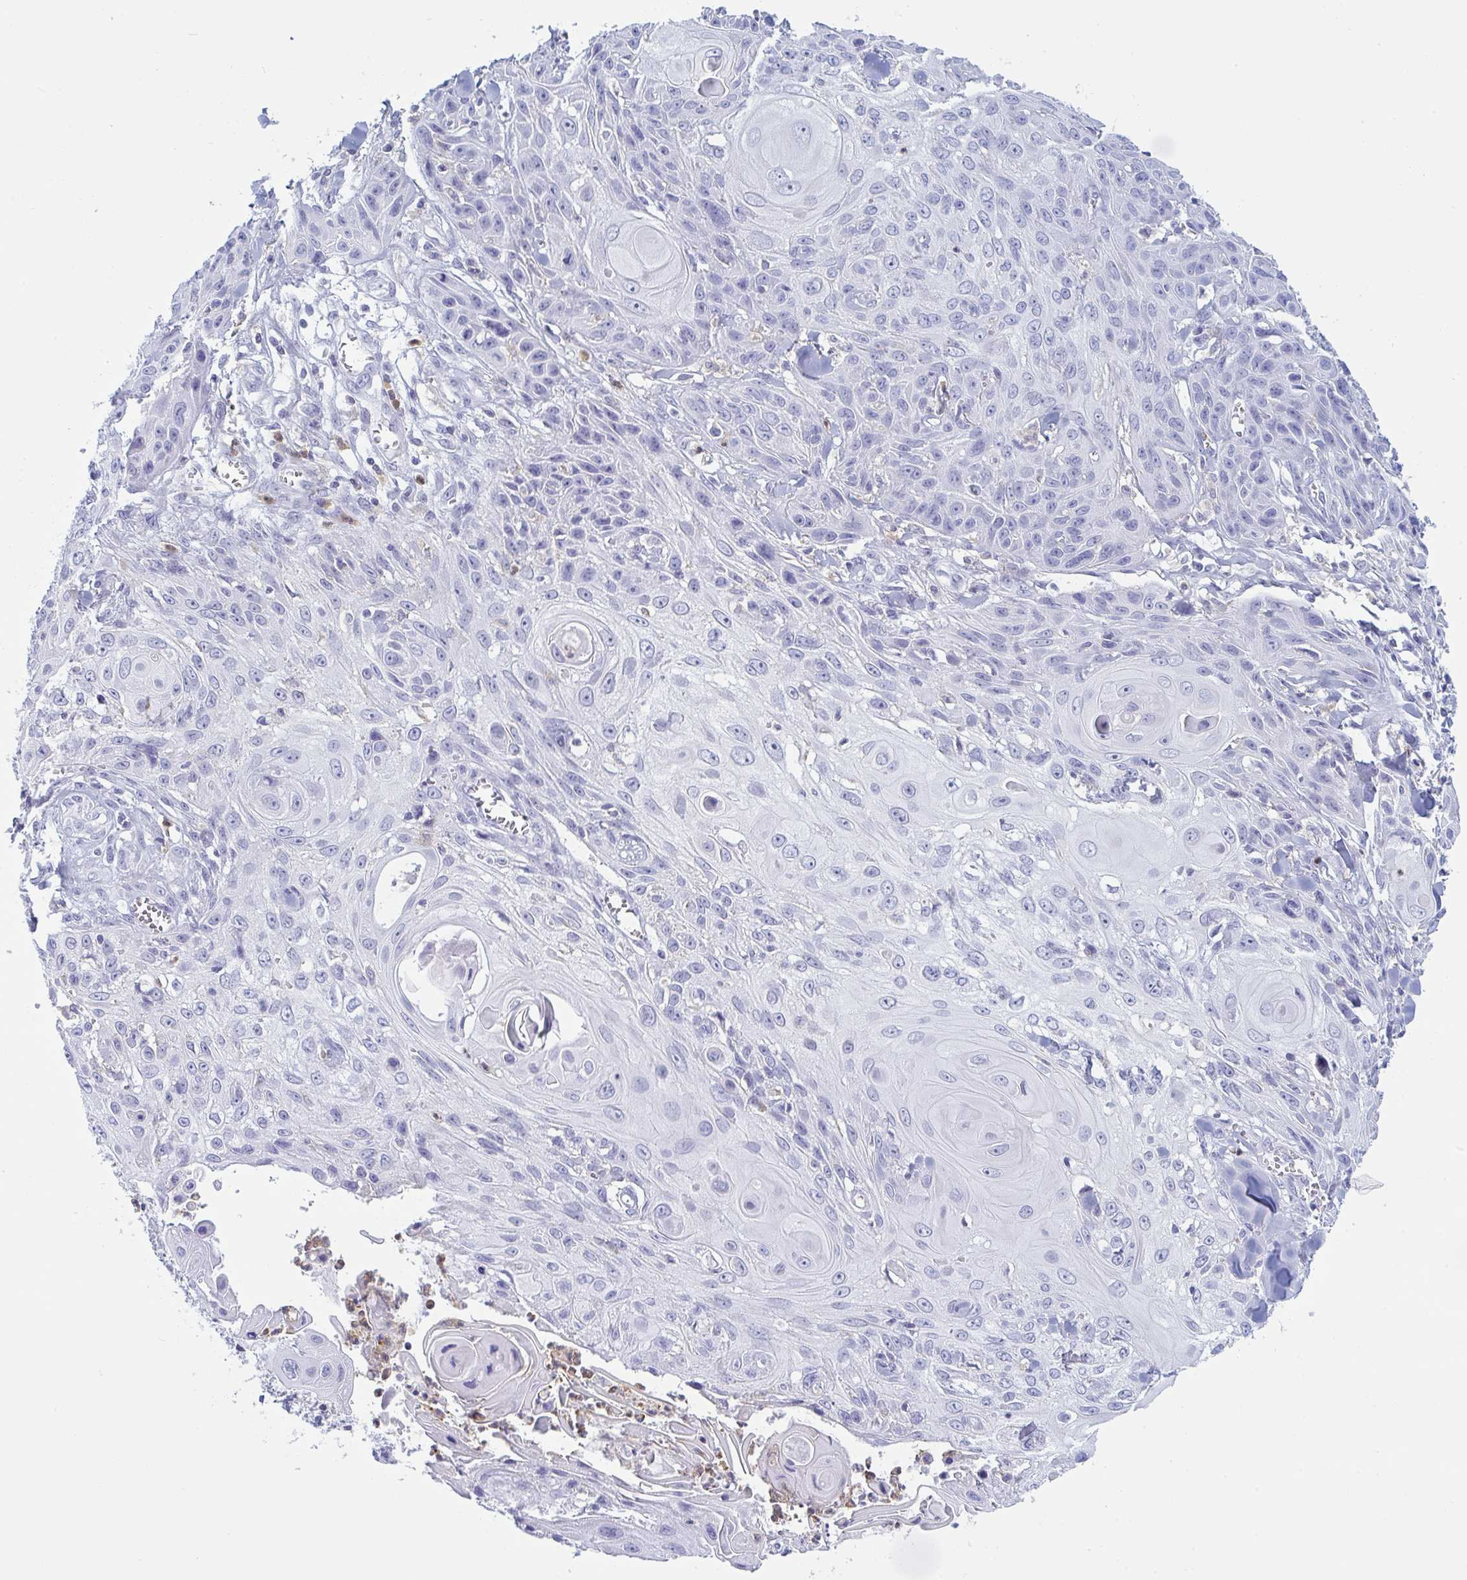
{"staining": {"intensity": "negative", "quantity": "none", "location": "none"}, "tissue": "skin cancer", "cell_type": "Tumor cells", "image_type": "cancer", "snomed": [{"axis": "morphology", "description": "Squamous cell carcinoma, NOS"}, {"axis": "topography", "description": "Skin"}, {"axis": "topography", "description": "Vulva"}], "caption": "Protein analysis of skin cancer shows no significant positivity in tumor cells.", "gene": "MYO1F", "patient": {"sex": "female", "age": 83}}